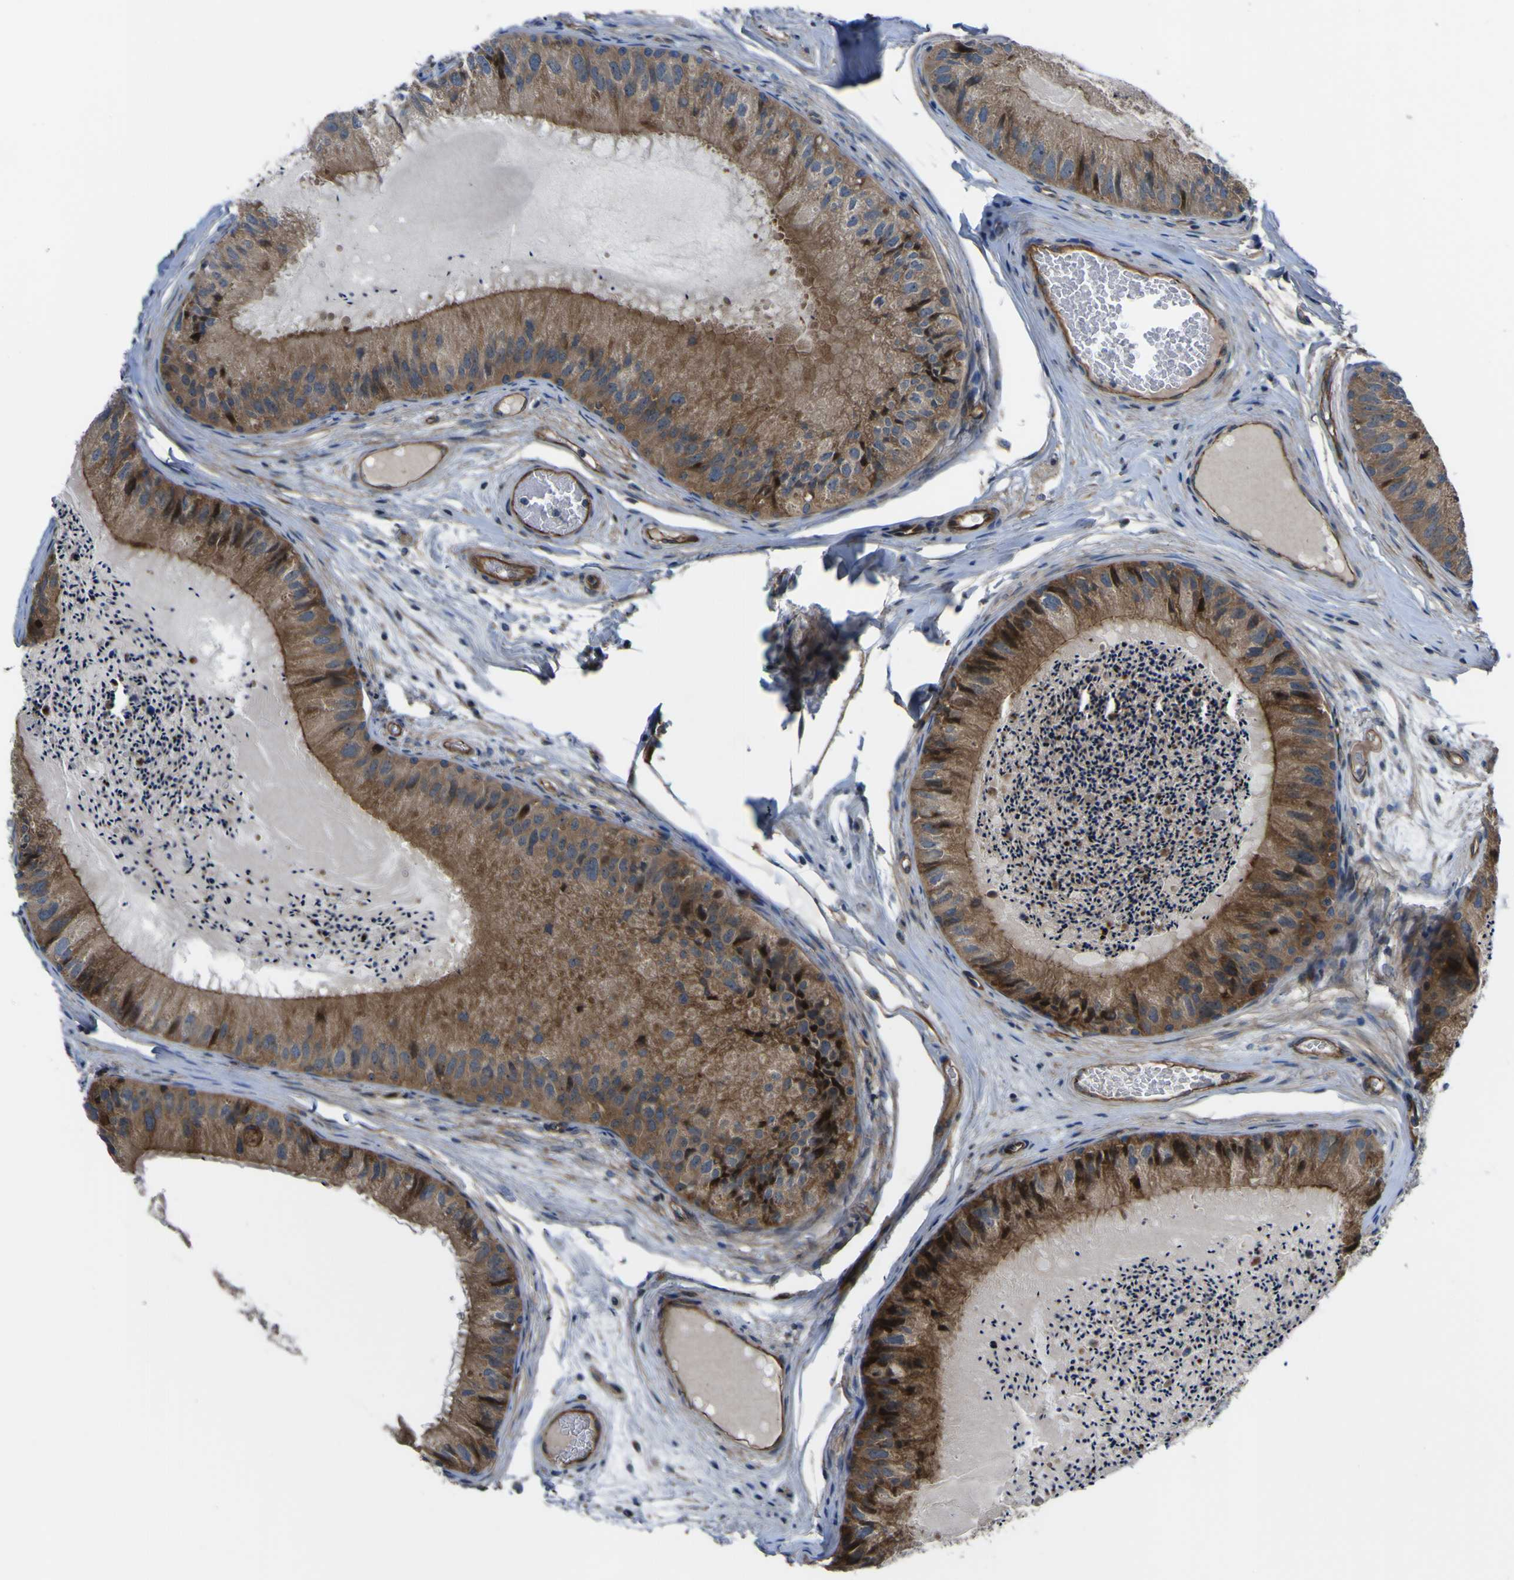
{"staining": {"intensity": "moderate", "quantity": ">75%", "location": "cytoplasmic/membranous"}, "tissue": "epididymis", "cell_type": "Glandular cells", "image_type": "normal", "snomed": [{"axis": "morphology", "description": "Normal tissue, NOS"}, {"axis": "topography", "description": "Epididymis"}], "caption": "The histopathology image displays staining of normal epididymis, revealing moderate cytoplasmic/membranous protein staining (brown color) within glandular cells.", "gene": "FBXO30", "patient": {"sex": "male", "age": 31}}